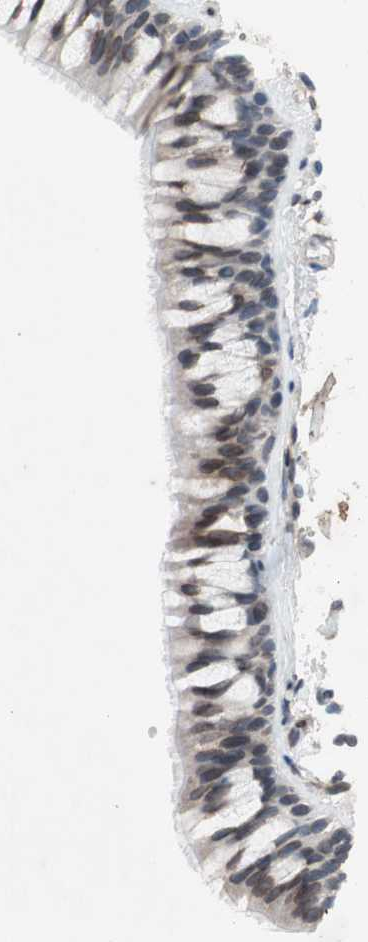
{"staining": {"intensity": "moderate", "quantity": "25%-75%", "location": "cytoplasmic/membranous,nuclear"}, "tissue": "bronchus", "cell_type": "Respiratory epithelial cells", "image_type": "normal", "snomed": [{"axis": "morphology", "description": "Normal tissue, NOS"}, {"axis": "topography", "description": "Bronchus"}], "caption": "High-power microscopy captured an immunohistochemistry photomicrograph of benign bronchus, revealing moderate cytoplasmic/membranous,nuclear staining in about 25%-75% of respiratory epithelial cells. The staining was performed using DAB, with brown indicating positive protein expression. Nuclei are stained blue with hematoxylin.", "gene": "ARNT2", "patient": {"sex": "female", "age": 73}}